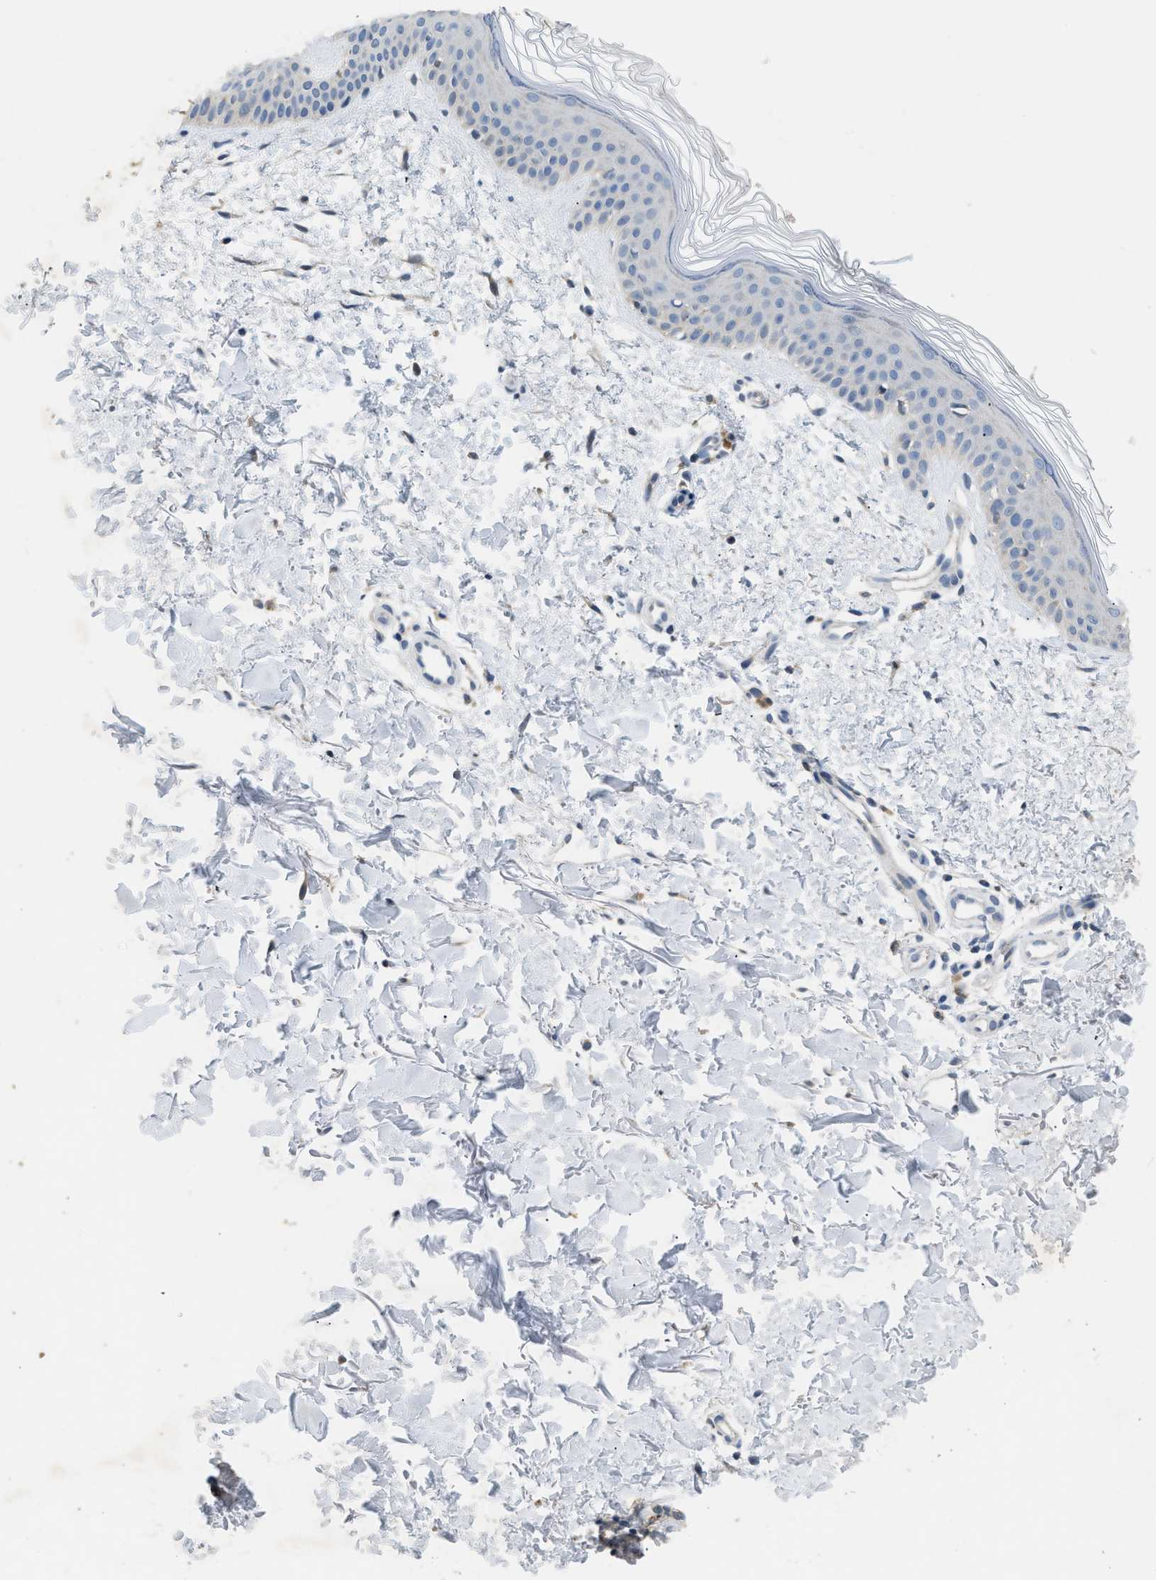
{"staining": {"intensity": "negative", "quantity": "none", "location": "none"}, "tissue": "skin", "cell_type": "Fibroblasts", "image_type": "normal", "snomed": [{"axis": "morphology", "description": "Normal tissue, NOS"}, {"axis": "morphology", "description": "Malignant melanoma, NOS"}, {"axis": "topography", "description": "Skin"}], "caption": "A histopathology image of human skin is negative for staining in fibroblasts. Brightfield microscopy of immunohistochemistry stained with DAB (brown) and hematoxylin (blue), captured at high magnification.", "gene": "TOMM34", "patient": {"sex": "male", "age": 83}}